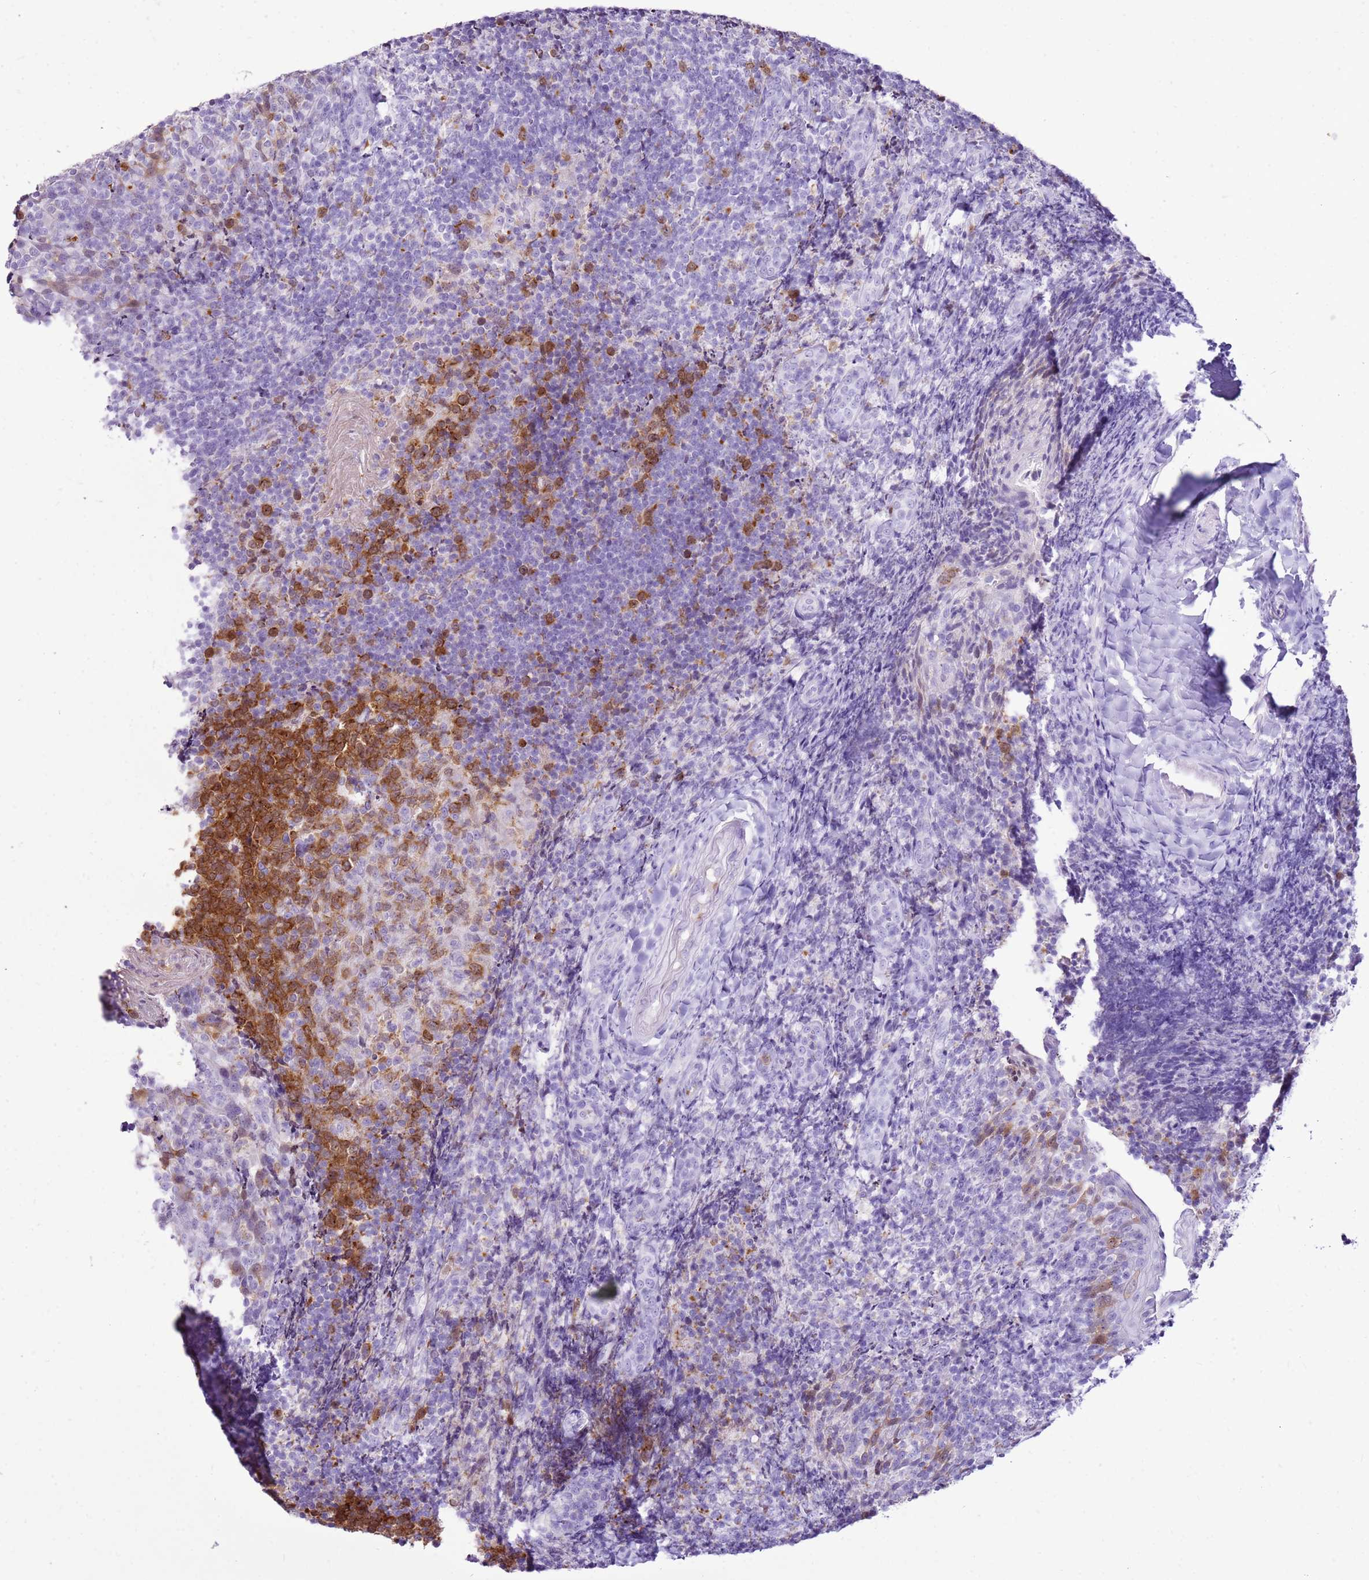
{"staining": {"intensity": "strong", "quantity": "25%-75%", "location": "cytoplasmic/membranous,nuclear"}, "tissue": "tonsil", "cell_type": "Germinal center cells", "image_type": "normal", "snomed": [{"axis": "morphology", "description": "Normal tissue, NOS"}, {"axis": "topography", "description": "Tonsil"}], "caption": "Tonsil stained for a protein (brown) exhibits strong cytoplasmic/membranous,nuclear positive positivity in about 25%-75% of germinal center cells.", "gene": "SPC25", "patient": {"sex": "female", "age": 10}}